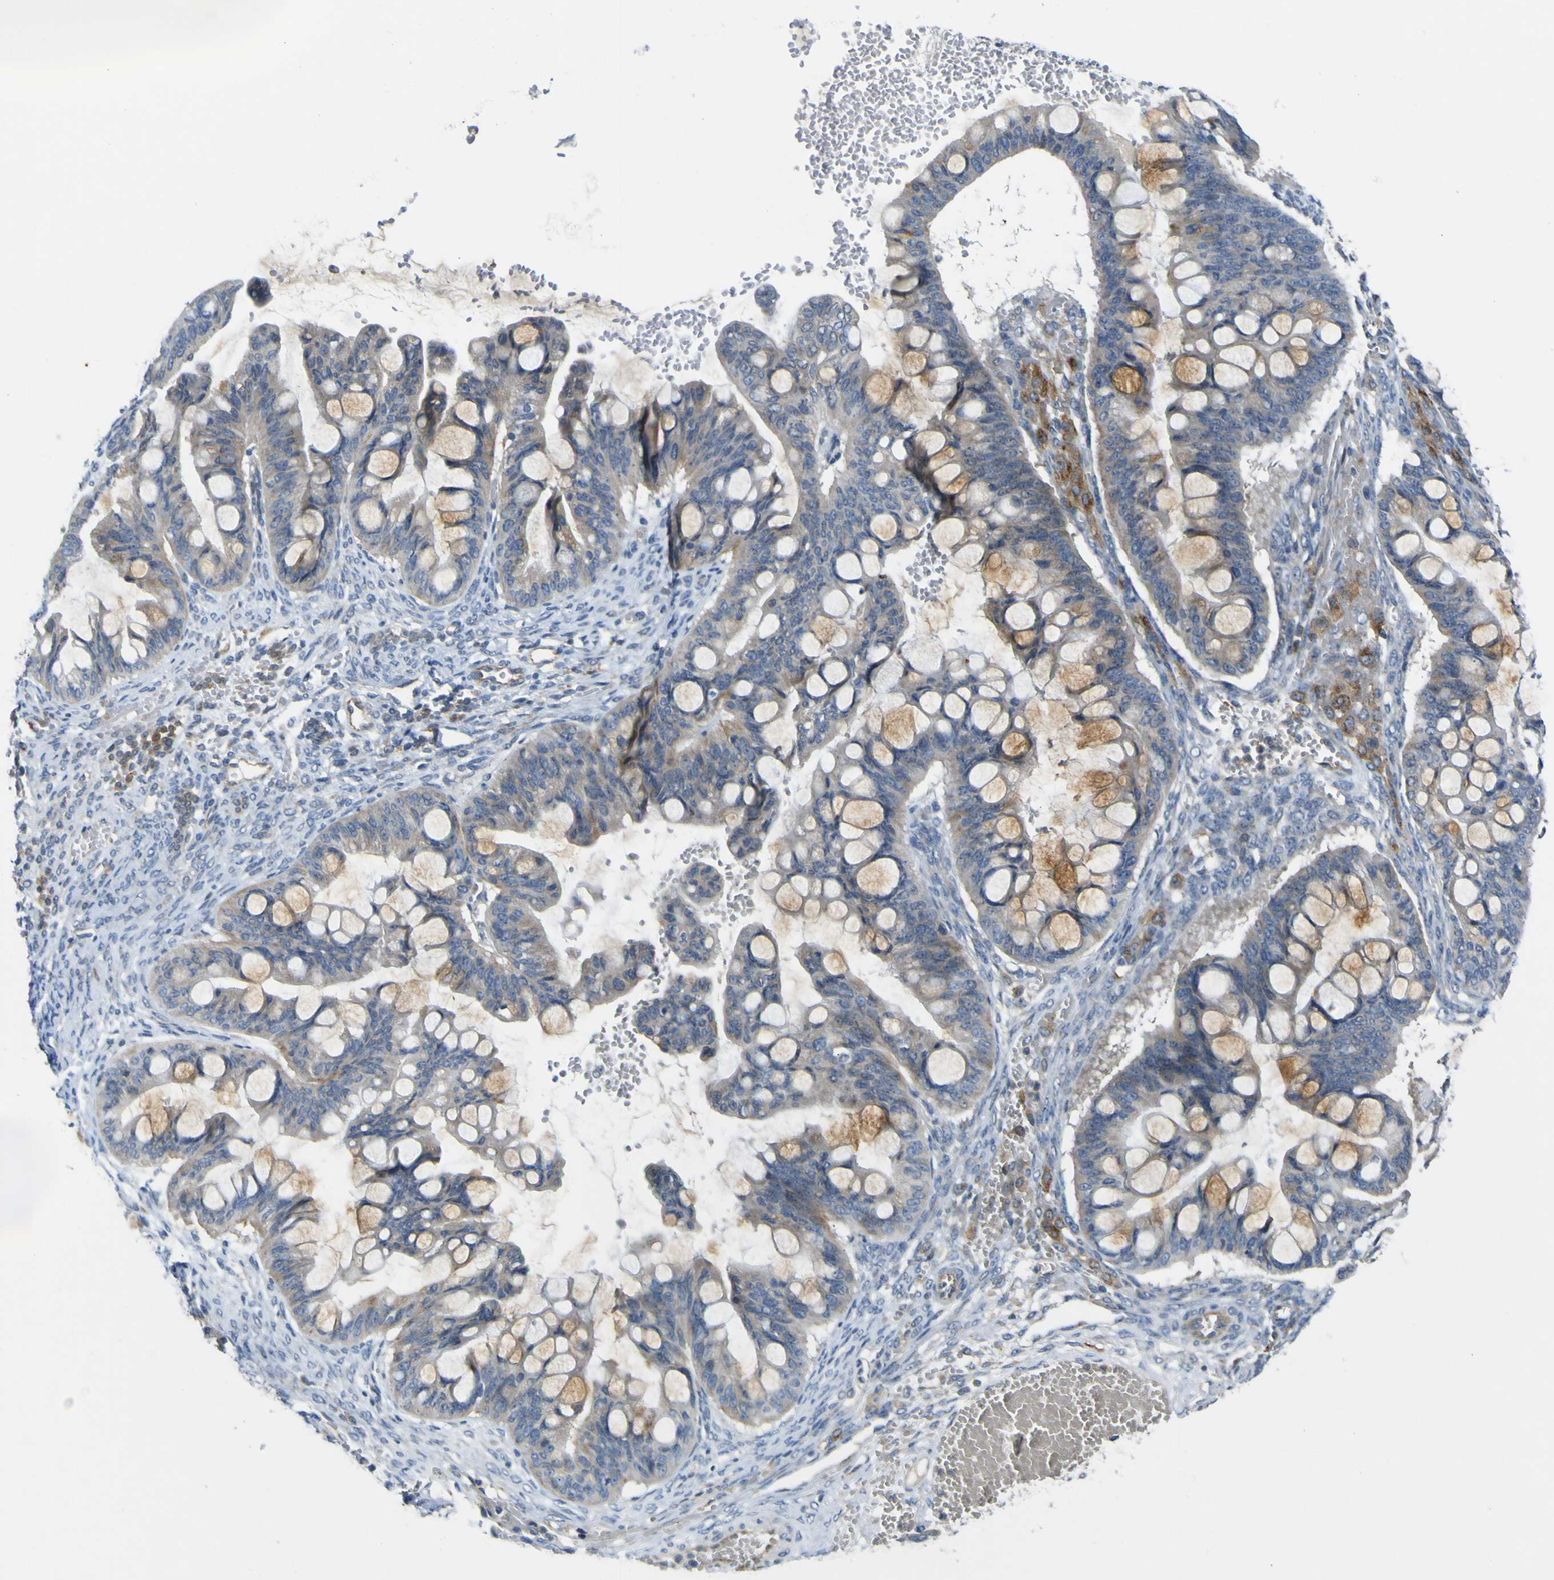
{"staining": {"intensity": "weak", "quantity": "25%-75%", "location": "cytoplasmic/membranous"}, "tissue": "ovarian cancer", "cell_type": "Tumor cells", "image_type": "cancer", "snomed": [{"axis": "morphology", "description": "Cystadenocarcinoma, mucinous, NOS"}, {"axis": "topography", "description": "Ovary"}], "caption": "A brown stain highlights weak cytoplasmic/membranous expression of a protein in human ovarian cancer tumor cells. (brown staining indicates protein expression, while blue staining denotes nuclei).", "gene": "LDLR", "patient": {"sex": "female", "age": 73}}